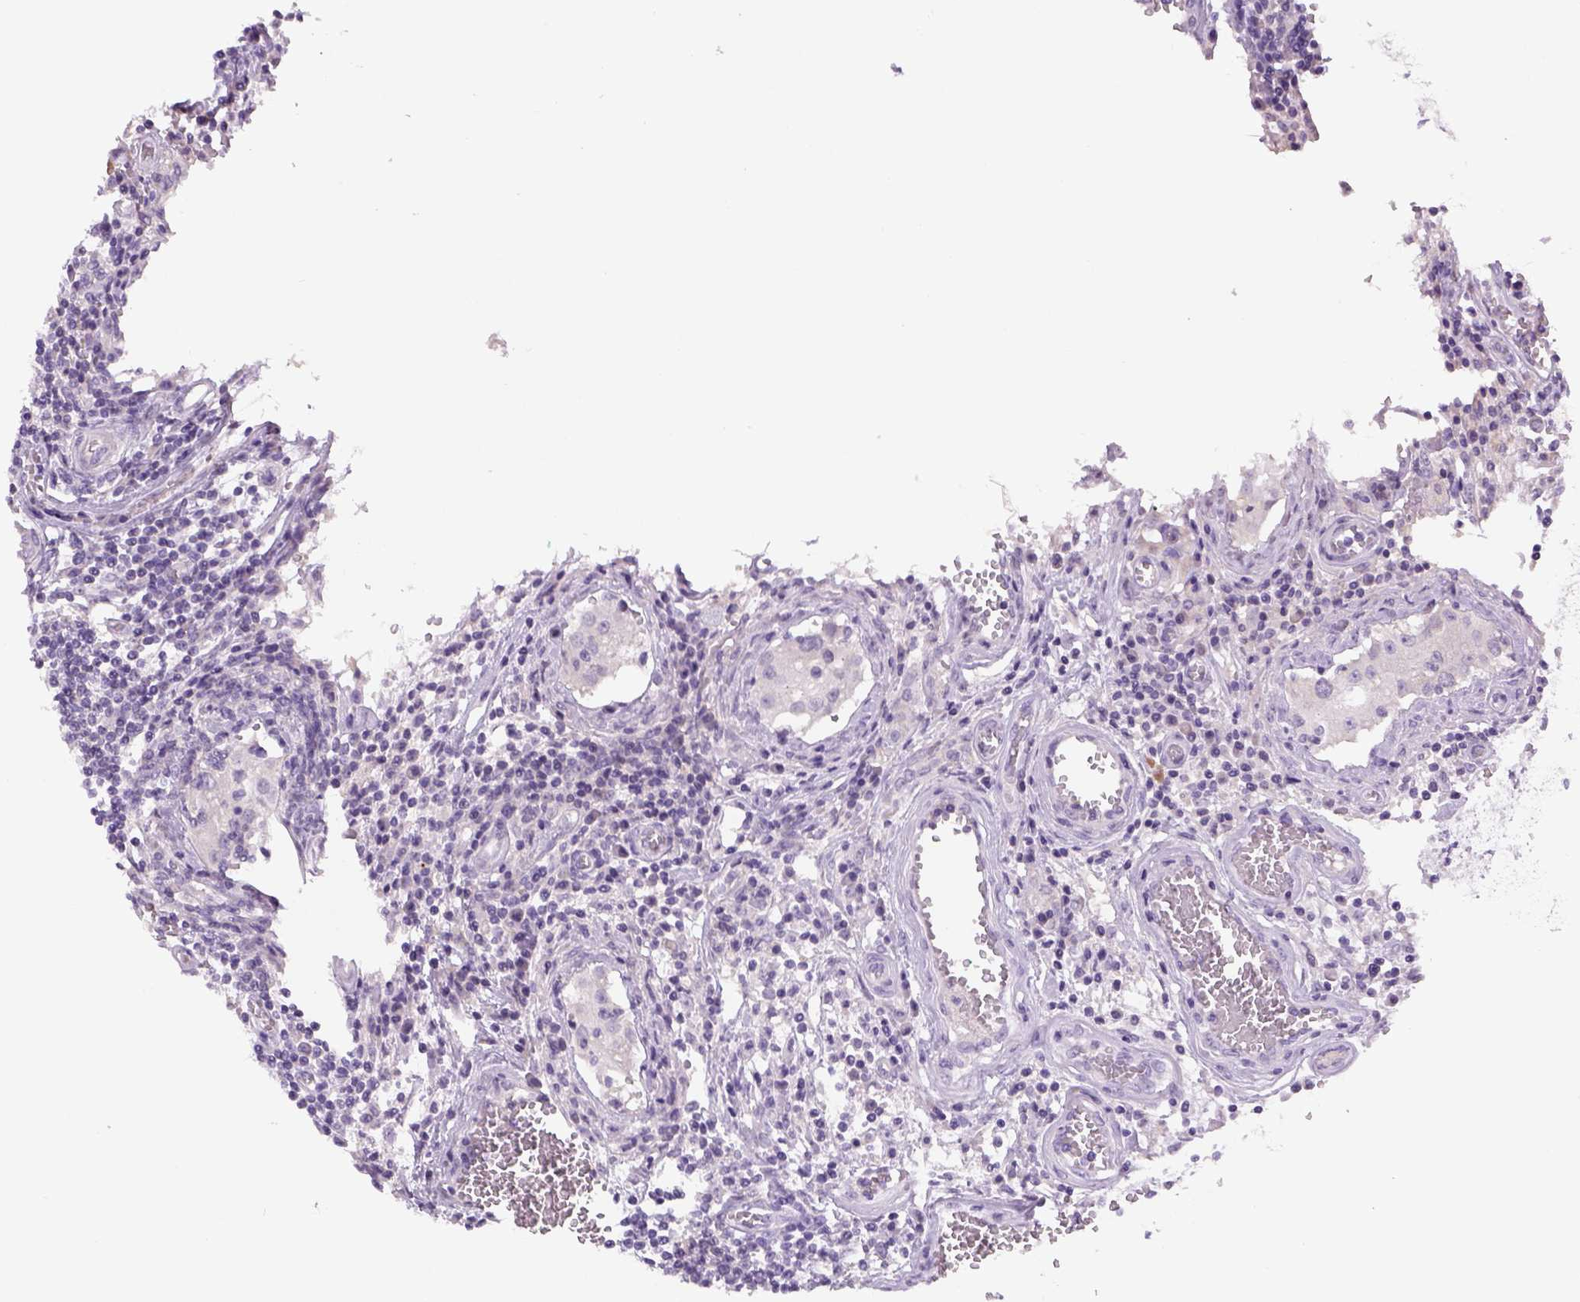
{"staining": {"intensity": "negative", "quantity": "none", "location": "none"}, "tissue": "testis cancer", "cell_type": "Tumor cells", "image_type": "cancer", "snomed": [{"axis": "morphology", "description": "Carcinoma, Embryonal, NOS"}, {"axis": "topography", "description": "Testis"}], "caption": "Photomicrograph shows no significant protein staining in tumor cells of embryonal carcinoma (testis). (DAB (3,3'-diaminobenzidine) immunohistochemistry (IHC) visualized using brightfield microscopy, high magnification).", "gene": "DBH", "patient": {"sex": "male", "age": 36}}